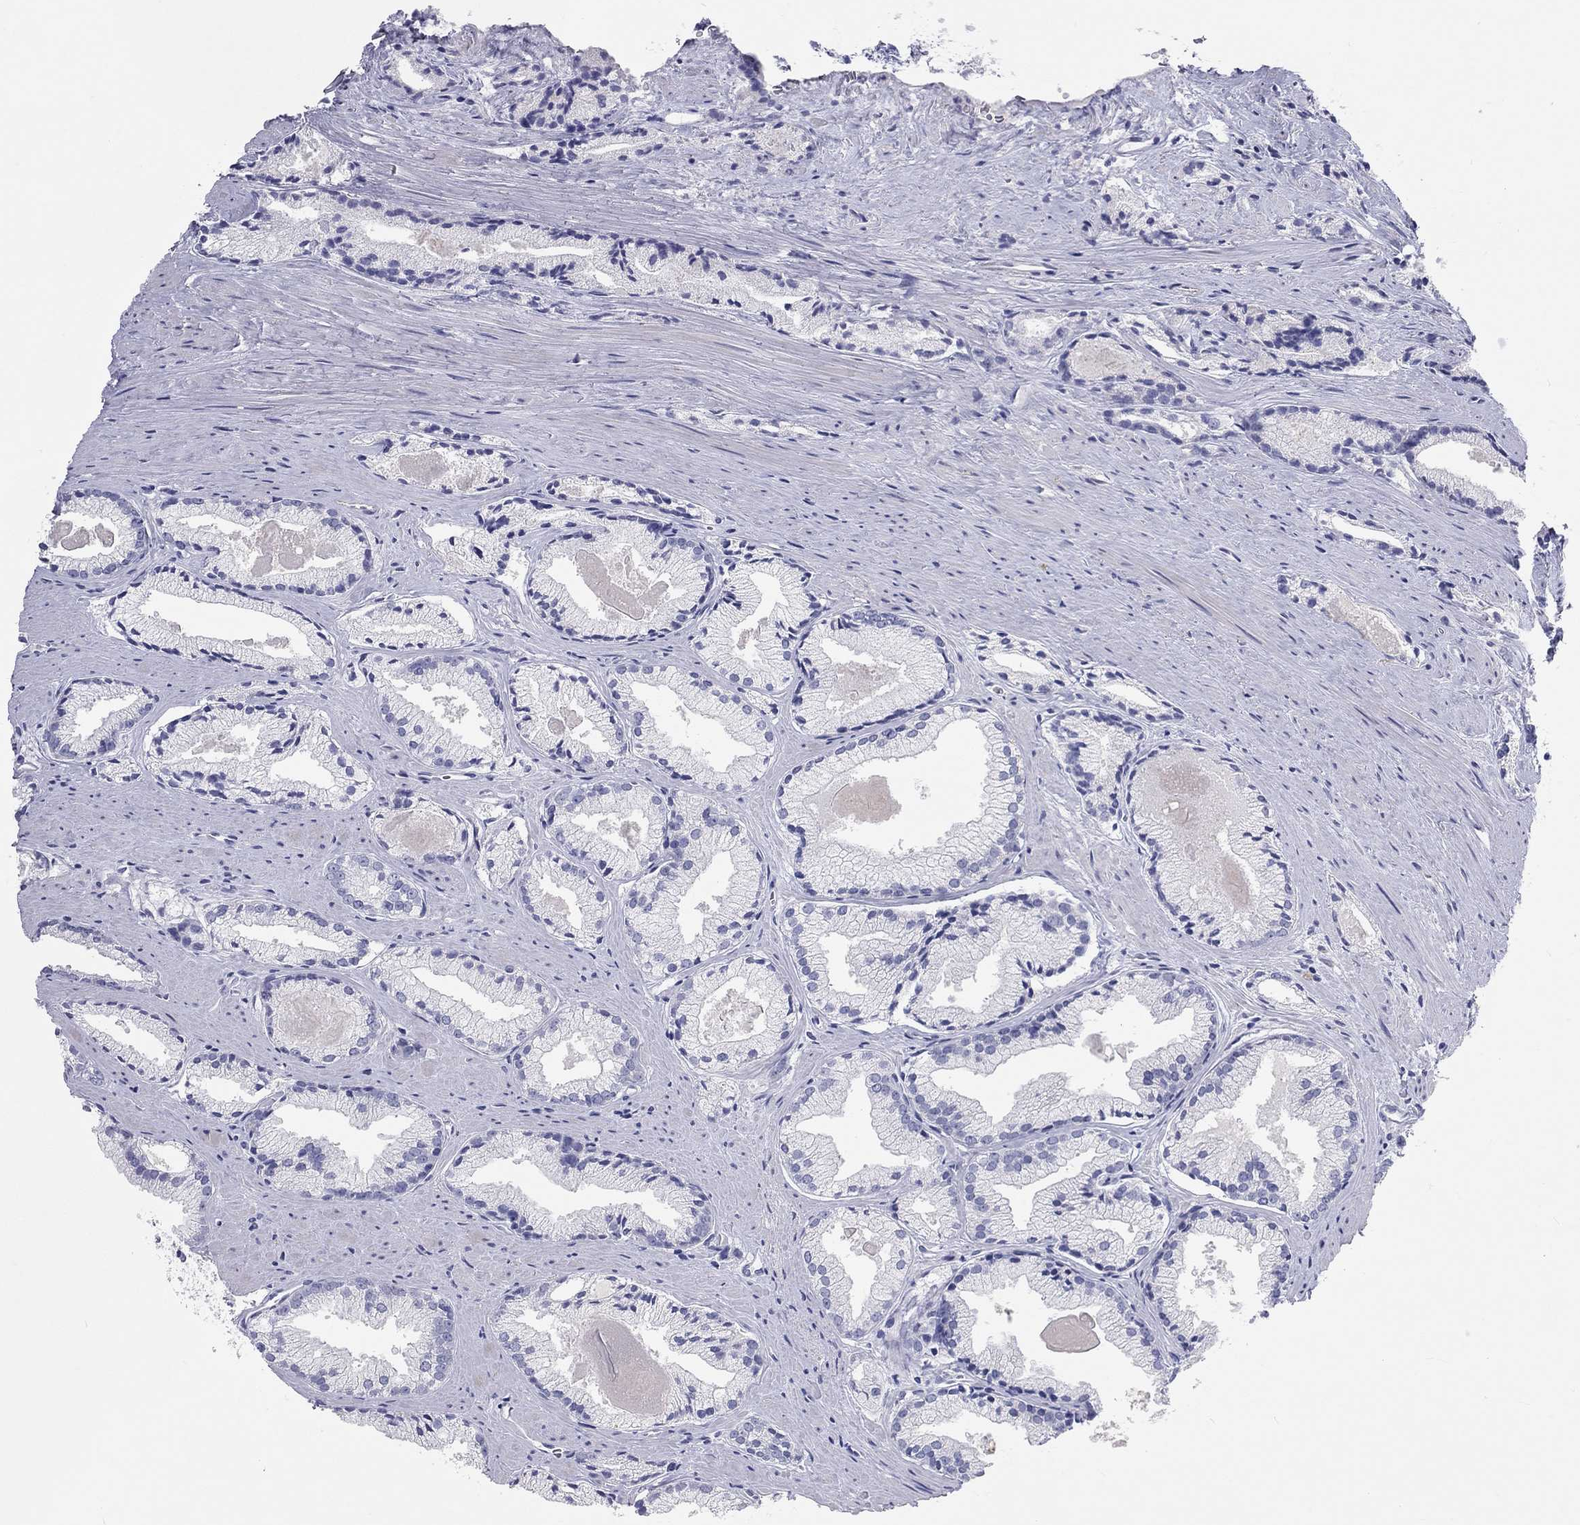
{"staining": {"intensity": "negative", "quantity": "none", "location": "none"}, "tissue": "prostate cancer", "cell_type": "Tumor cells", "image_type": "cancer", "snomed": [{"axis": "morphology", "description": "Adenocarcinoma, NOS"}, {"axis": "morphology", "description": "Adenocarcinoma, High grade"}, {"axis": "topography", "description": "Prostate"}], "caption": "Tumor cells show no significant staining in adenocarcinoma (high-grade) (prostate). The staining is performed using DAB (3,3'-diaminobenzidine) brown chromogen with nuclei counter-stained in using hematoxylin.", "gene": "PCDHGC5", "patient": {"sex": "male", "age": 70}}